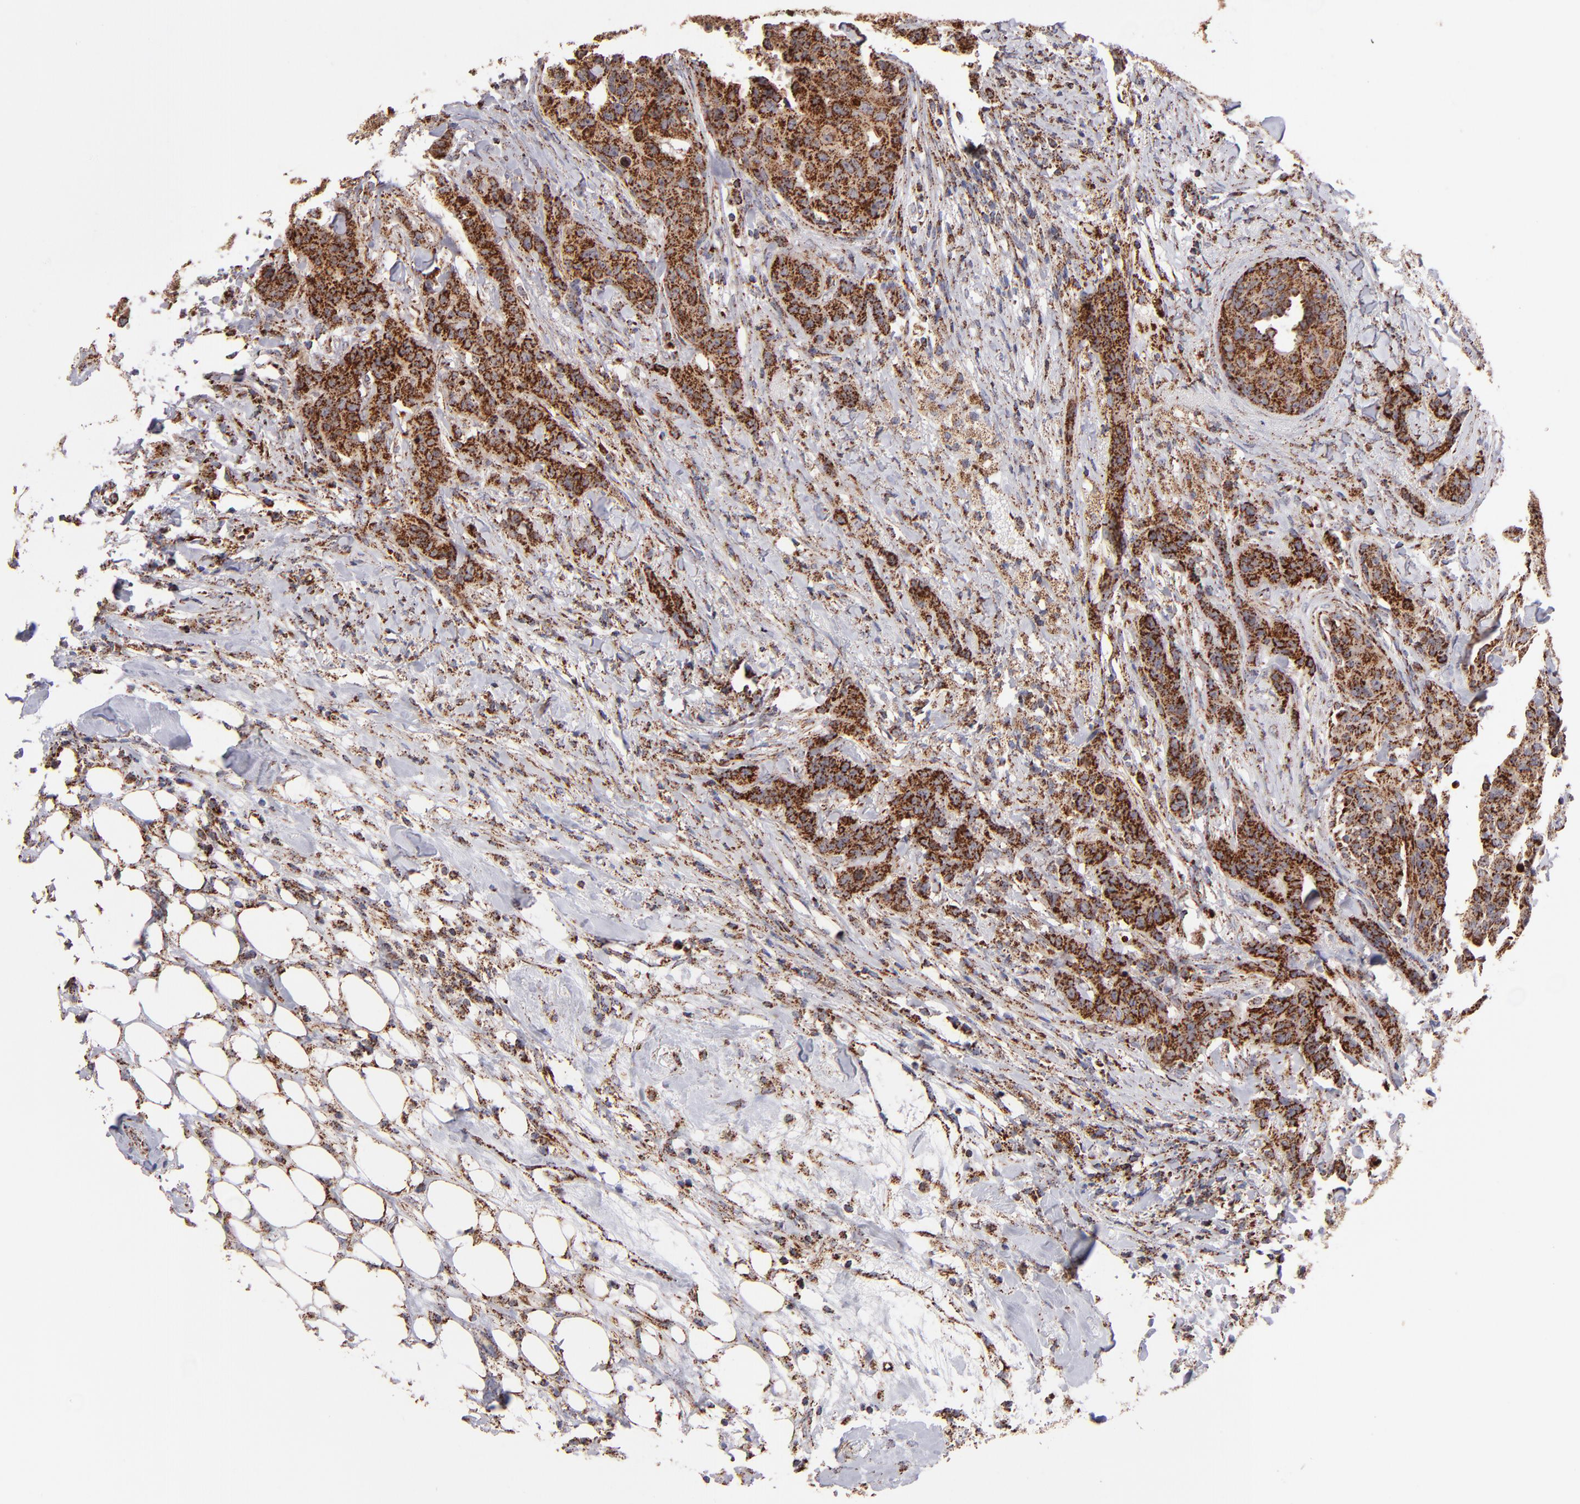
{"staining": {"intensity": "moderate", "quantity": ">75%", "location": "cytoplasmic/membranous"}, "tissue": "breast cancer", "cell_type": "Tumor cells", "image_type": "cancer", "snomed": [{"axis": "morphology", "description": "Duct carcinoma"}, {"axis": "topography", "description": "Breast"}], "caption": "Tumor cells exhibit medium levels of moderate cytoplasmic/membranous expression in about >75% of cells in human invasive ductal carcinoma (breast).", "gene": "DLST", "patient": {"sex": "female", "age": 40}}